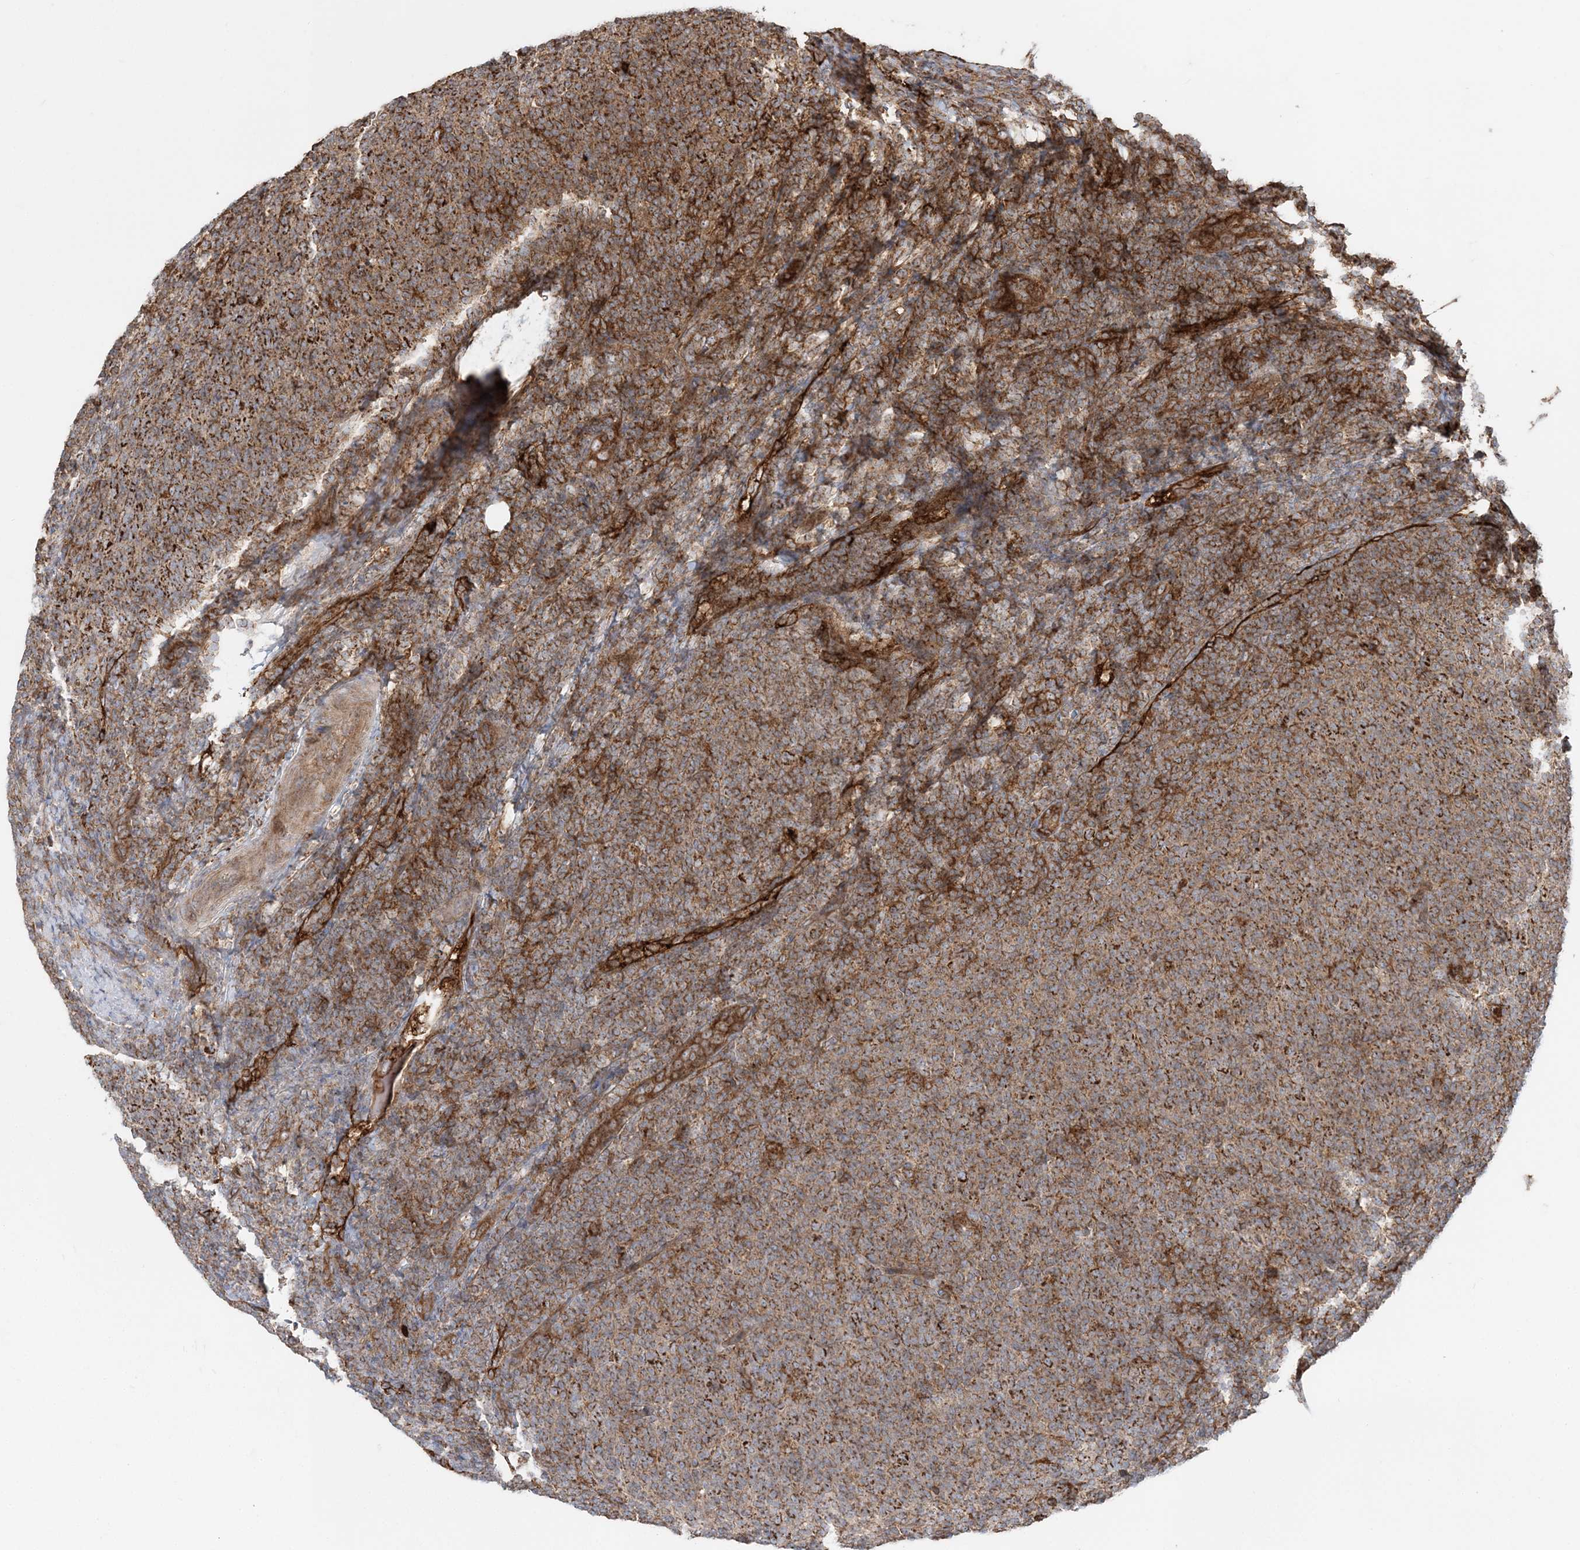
{"staining": {"intensity": "moderate", "quantity": ">75%", "location": "cytoplasmic/membranous"}, "tissue": "lymphoma", "cell_type": "Tumor cells", "image_type": "cancer", "snomed": [{"axis": "morphology", "description": "Malignant lymphoma, non-Hodgkin's type, Low grade"}, {"axis": "topography", "description": "Lymph node"}], "caption": "A photomicrograph of human lymphoma stained for a protein shows moderate cytoplasmic/membranous brown staining in tumor cells.", "gene": "LRPPRC", "patient": {"sex": "male", "age": 66}}